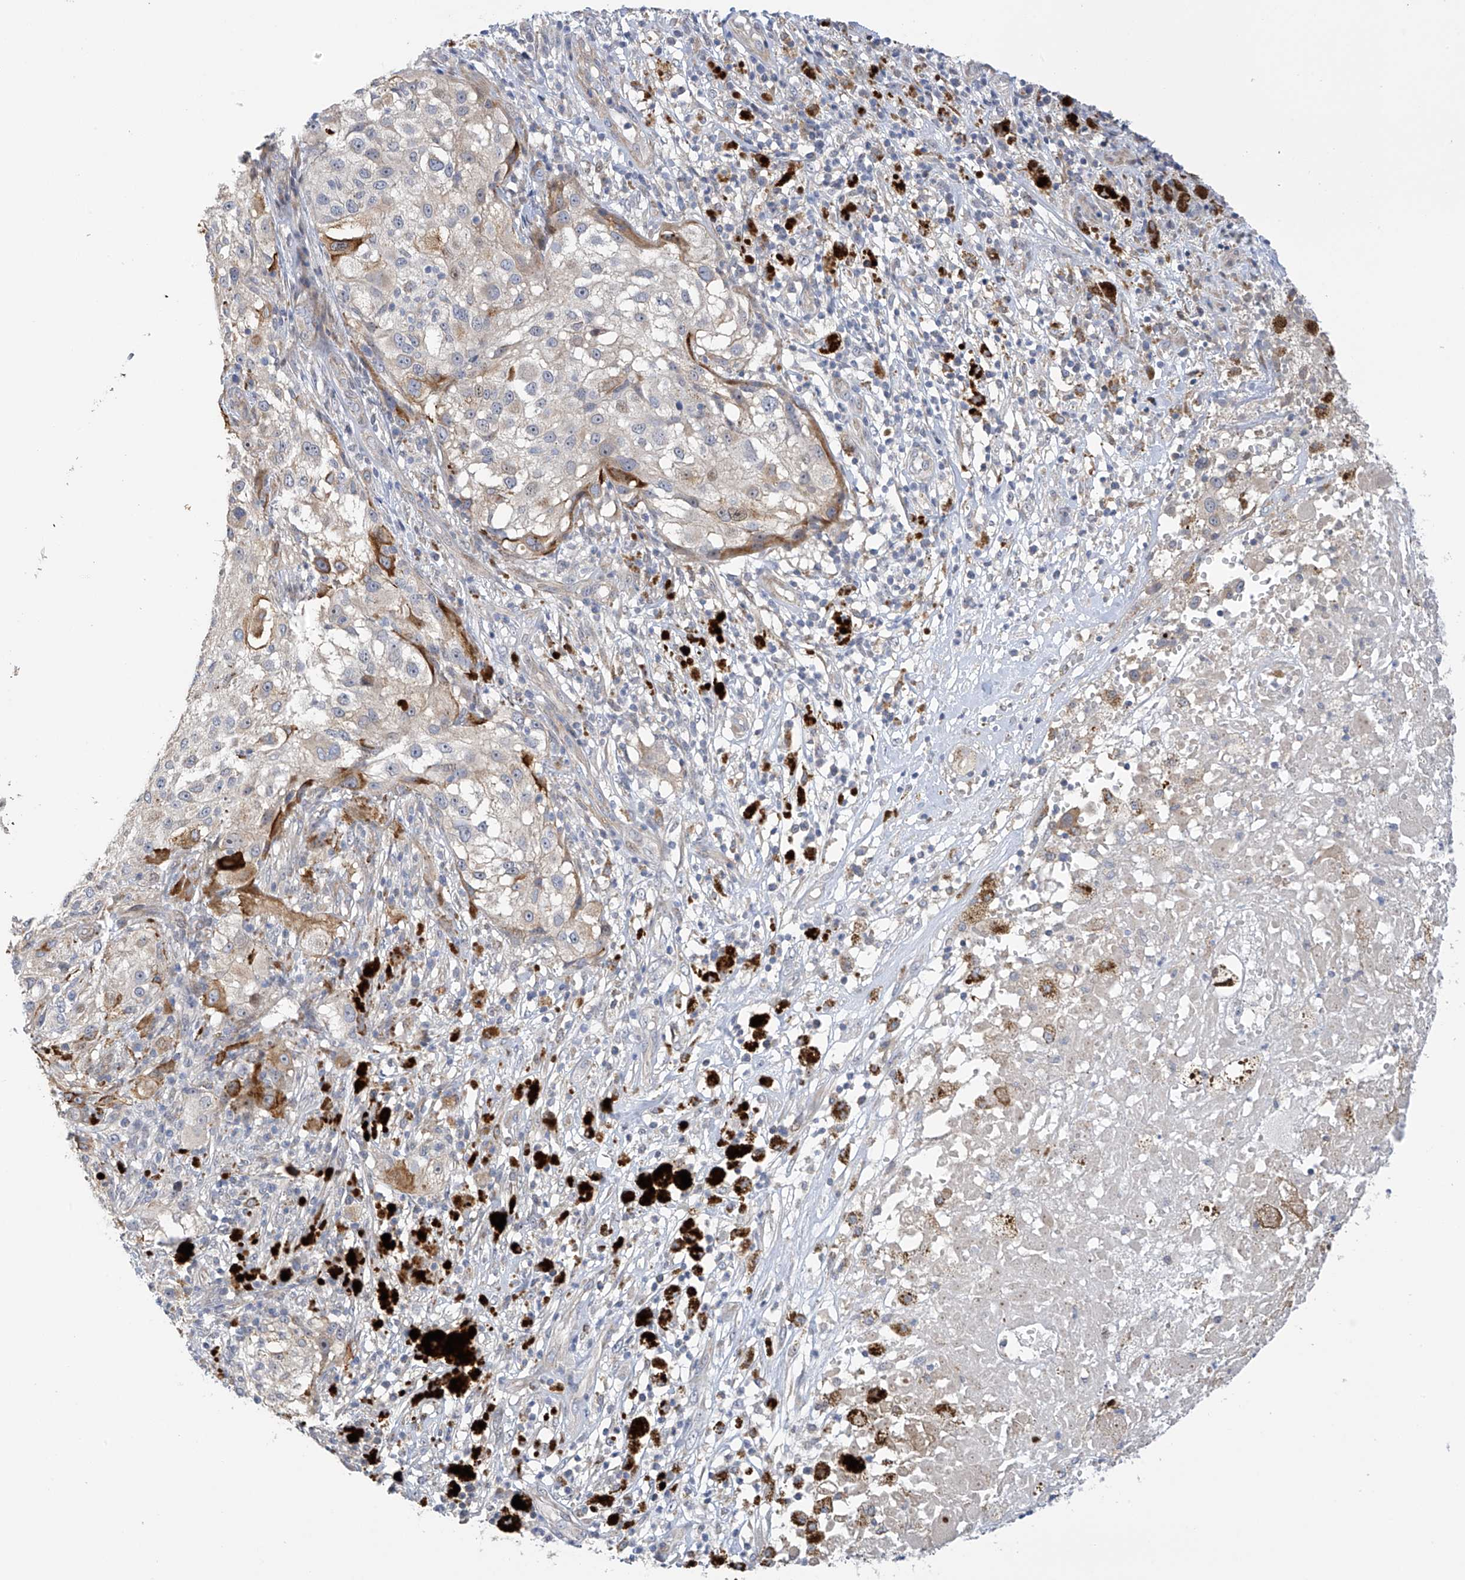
{"staining": {"intensity": "negative", "quantity": "none", "location": "none"}, "tissue": "melanoma", "cell_type": "Tumor cells", "image_type": "cancer", "snomed": [{"axis": "morphology", "description": "Necrosis, NOS"}, {"axis": "morphology", "description": "Malignant melanoma, NOS"}, {"axis": "topography", "description": "Skin"}], "caption": "This is an immunohistochemistry (IHC) photomicrograph of malignant melanoma. There is no staining in tumor cells.", "gene": "ZNF641", "patient": {"sex": "female", "age": 87}}